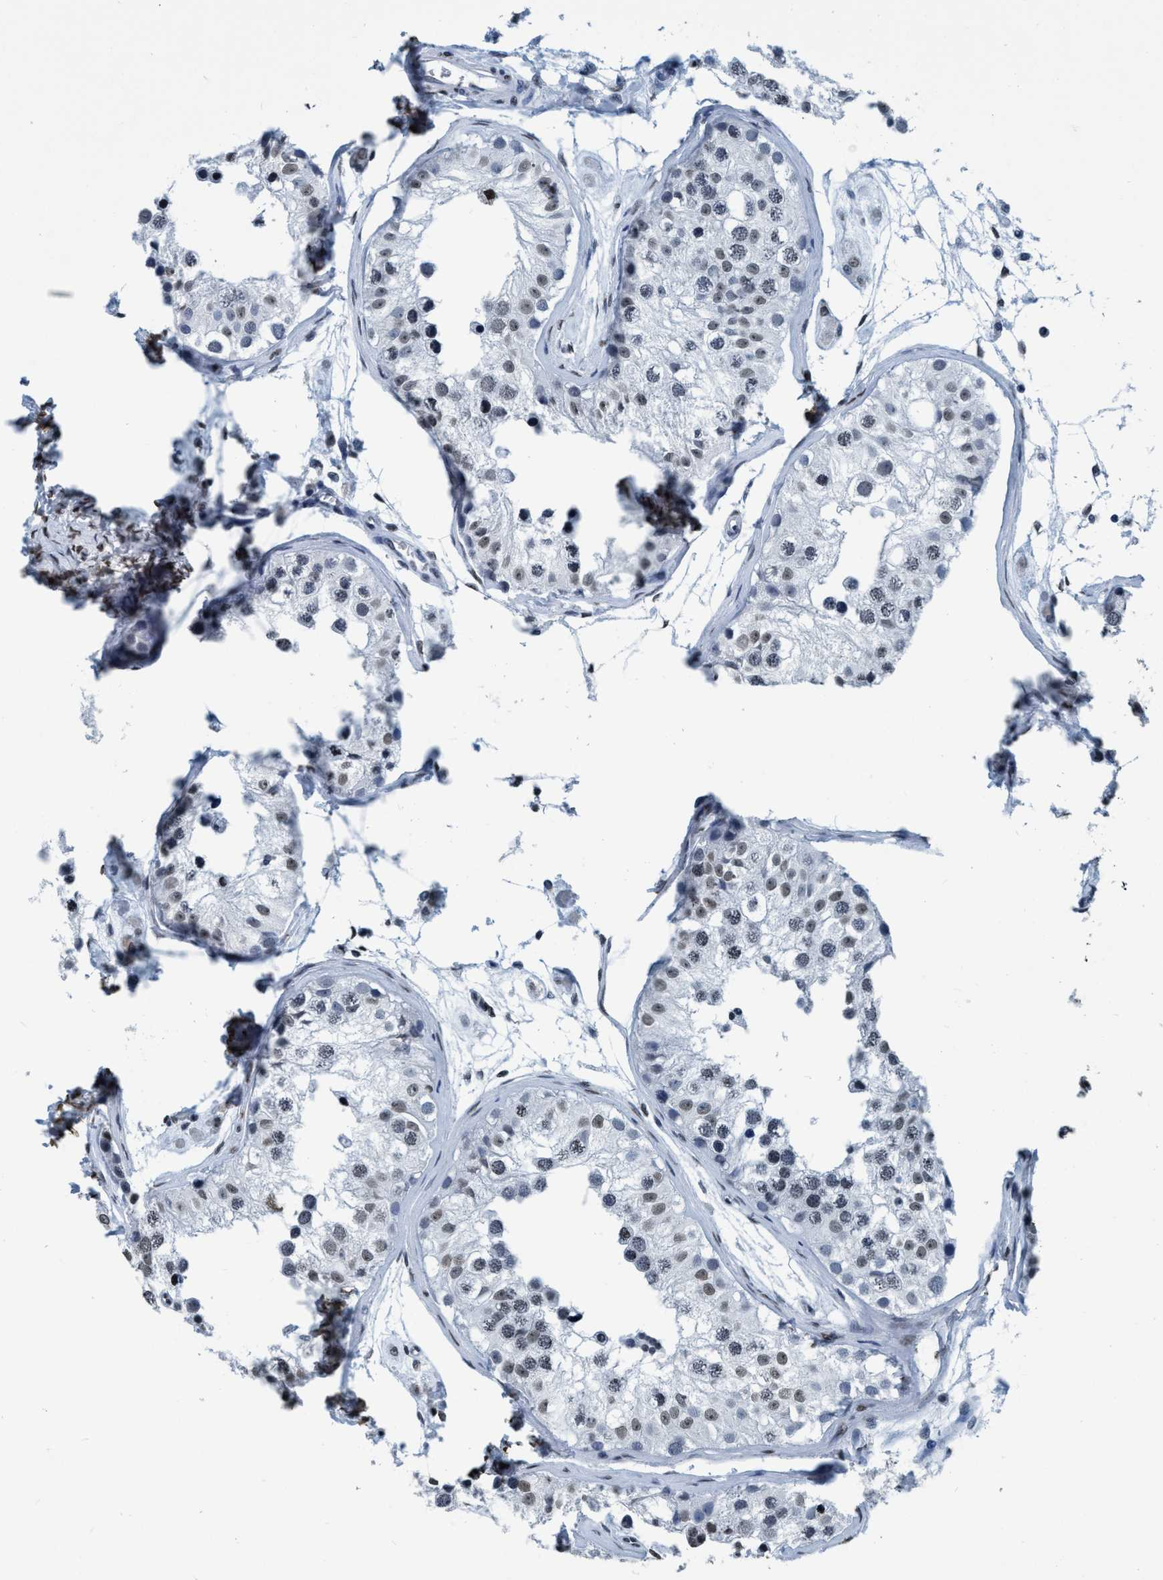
{"staining": {"intensity": "weak", "quantity": "<25%", "location": "nuclear"}, "tissue": "testis", "cell_type": "Cells in seminiferous ducts", "image_type": "normal", "snomed": [{"axis": "morphology", "description": "Normal tissue, NOS"}, {"axis": "morphology", "description": "Adenocarcinoma, metastatic, NOS"}, {"axis": "topography", "description": "Testis"}], "caption": "DAB (3,3'-diaminobenzidine) immunohistochemical staining of benign testis shows no significant positivity in cells in seminiferous ducts. Nuclei are stained in blue.", "gene": "CCNE2", "patient": {"sex": "male", "age": 26}}